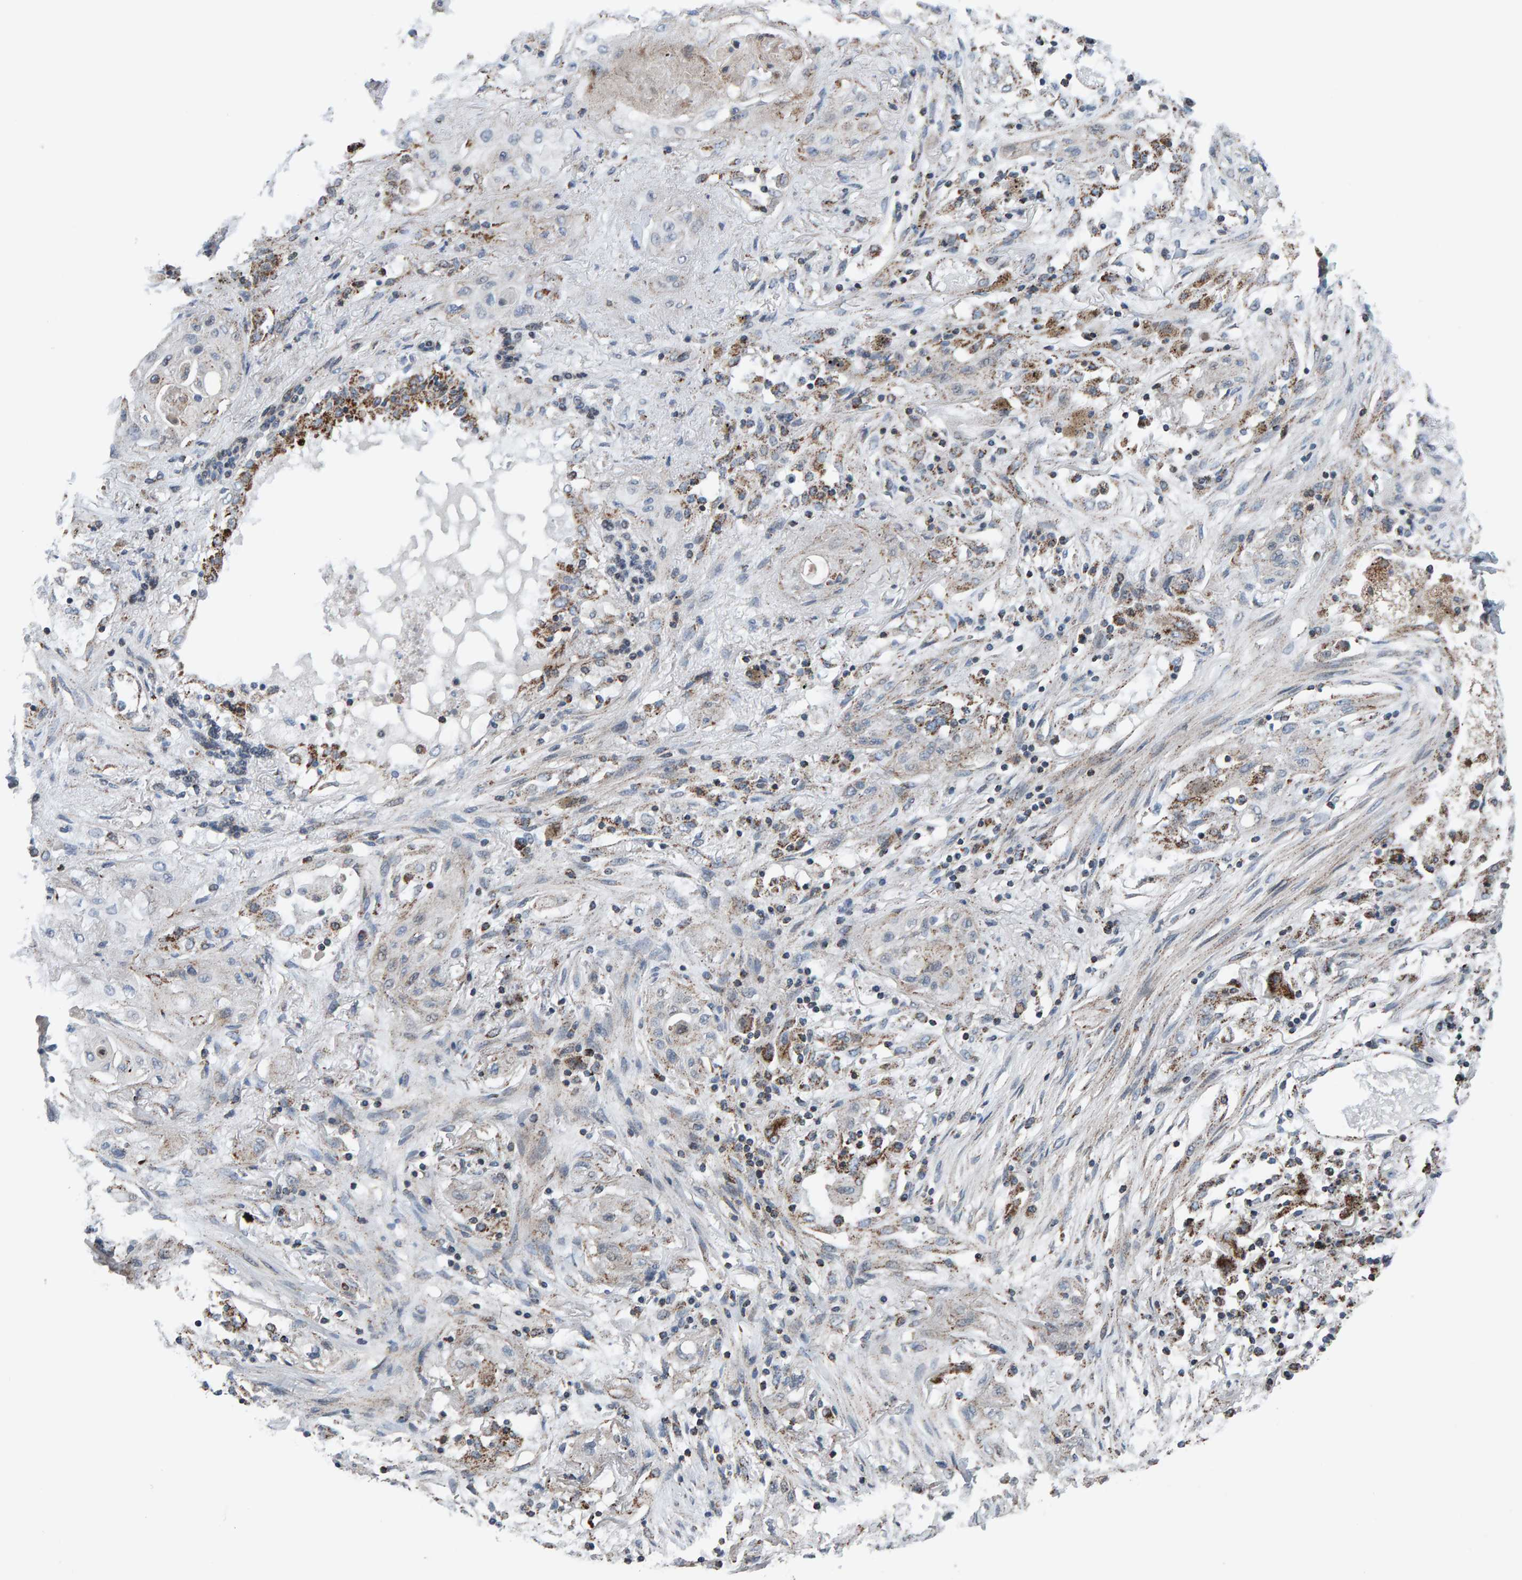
{"staining": {"intensity": "weak", "quantity": "25%-75%", "location": "cytoplasmic/membranous"}, "tissue": "lung cancer", "cell_type": "Tumor cells", "image_type": "cancer", "snomed": [{"axis": "morphology", "description": "Squamous cell carcinoma, NOS"}, {"axis": "topography", "description": "Lung"}], "caption": "A brown stain highlights weak cytoplasmic/membranous expression of a protein in squamous cell carcinoma (lung) tumor cells.", "gene": "ZNF48", "patient": {"sex": "female", "age": 47}}